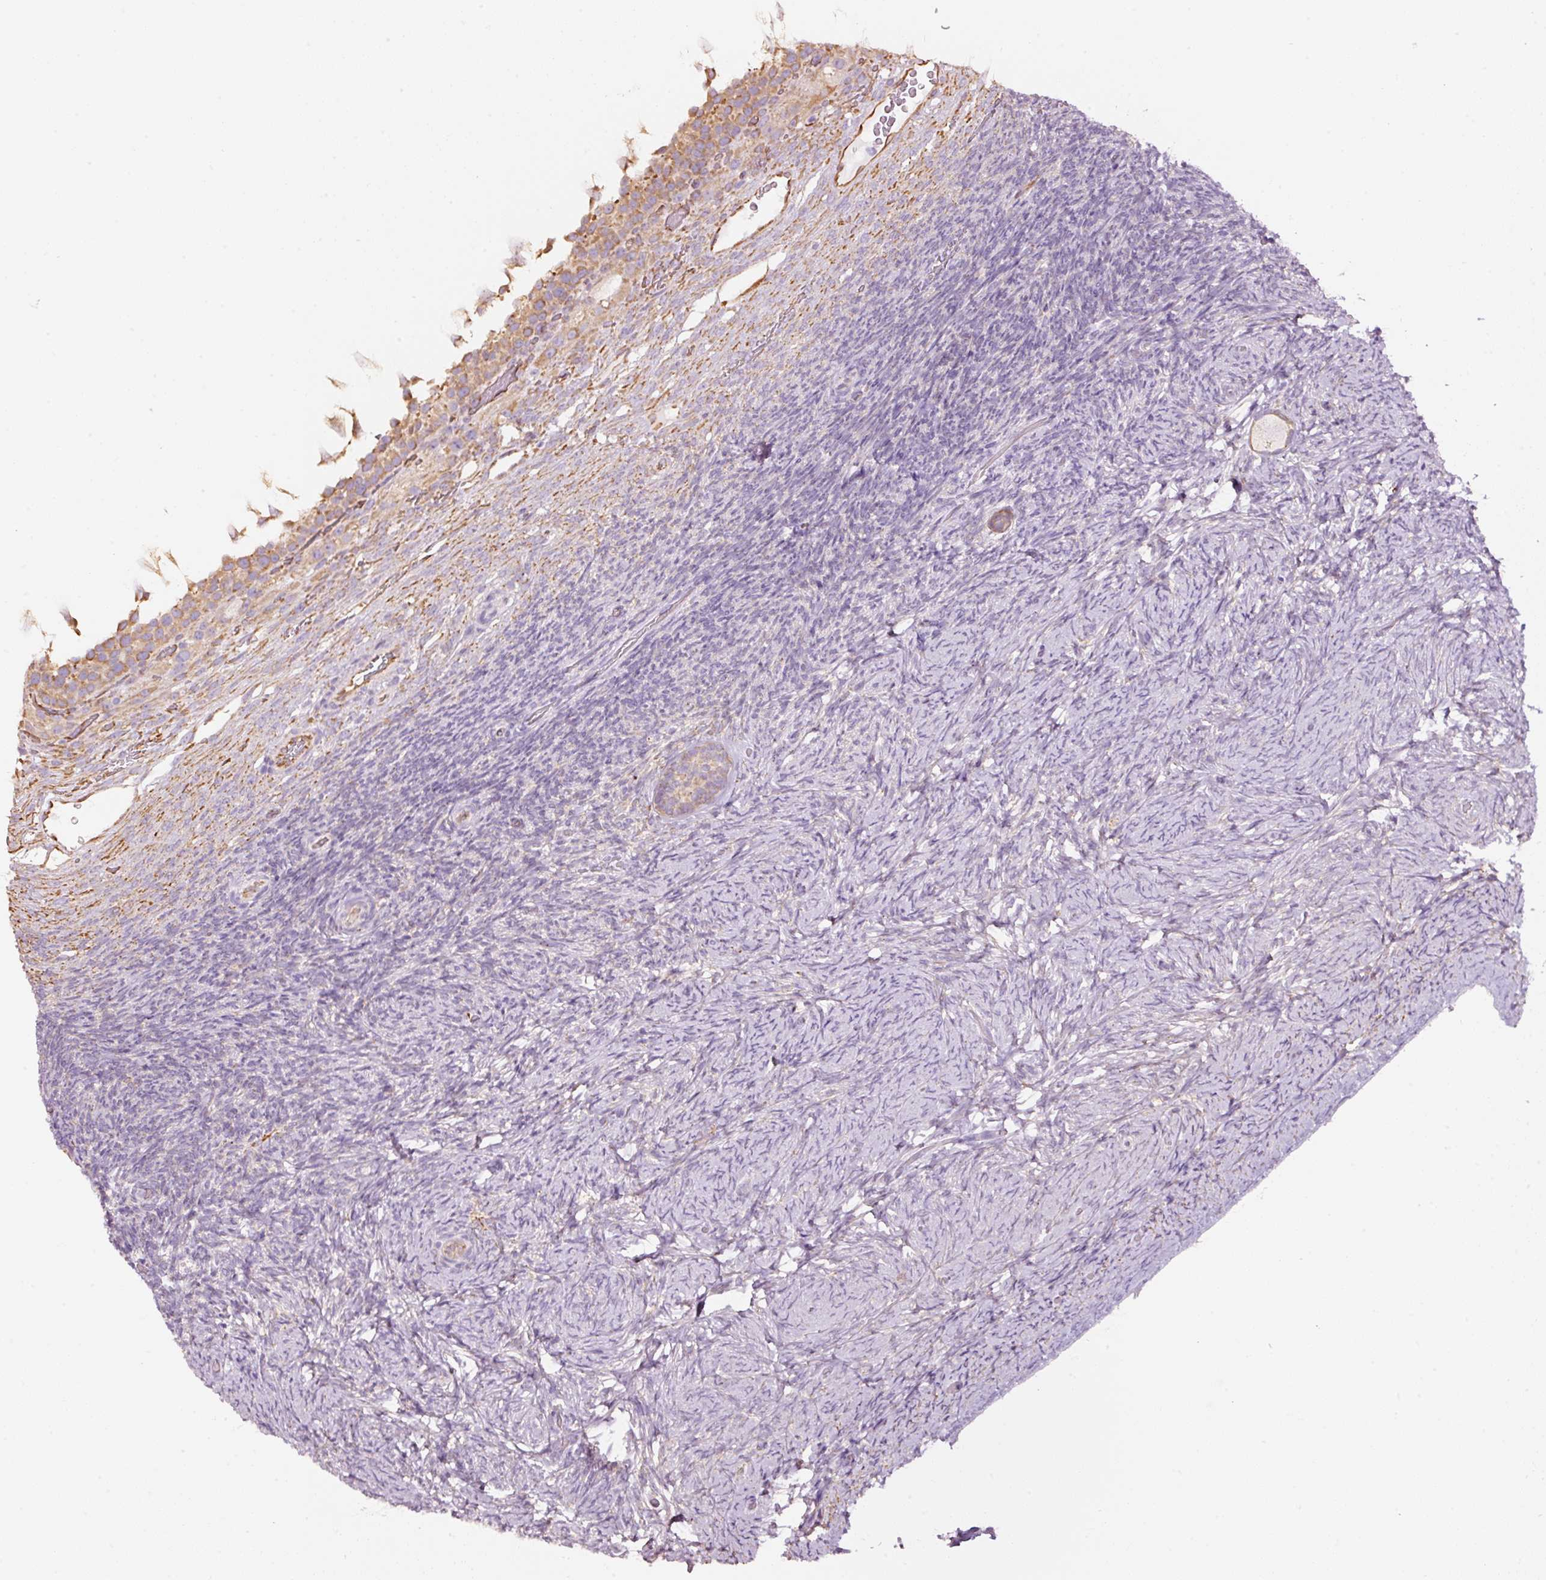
{"staining": {"intensity": "moderate", "quantity": ">75%", "location": "cytoplasmic/membranous"}, "tissue": "ovary", "cell_type": "Follicle cells", "image_type": "normal", "snomed": [{"axis": "morphology", "description": "Normal tissue, NOS"}, {"axis": "topography", "description": "Ovary"}], "caption": "This is a histology image of immunohistochemistry staining of unremarkable ovary, which shows moderate expression in the cytoplasmic/membranous of follicle cells.", "gene": "GCG", "patient": {"sex": "female", "age": 34}}